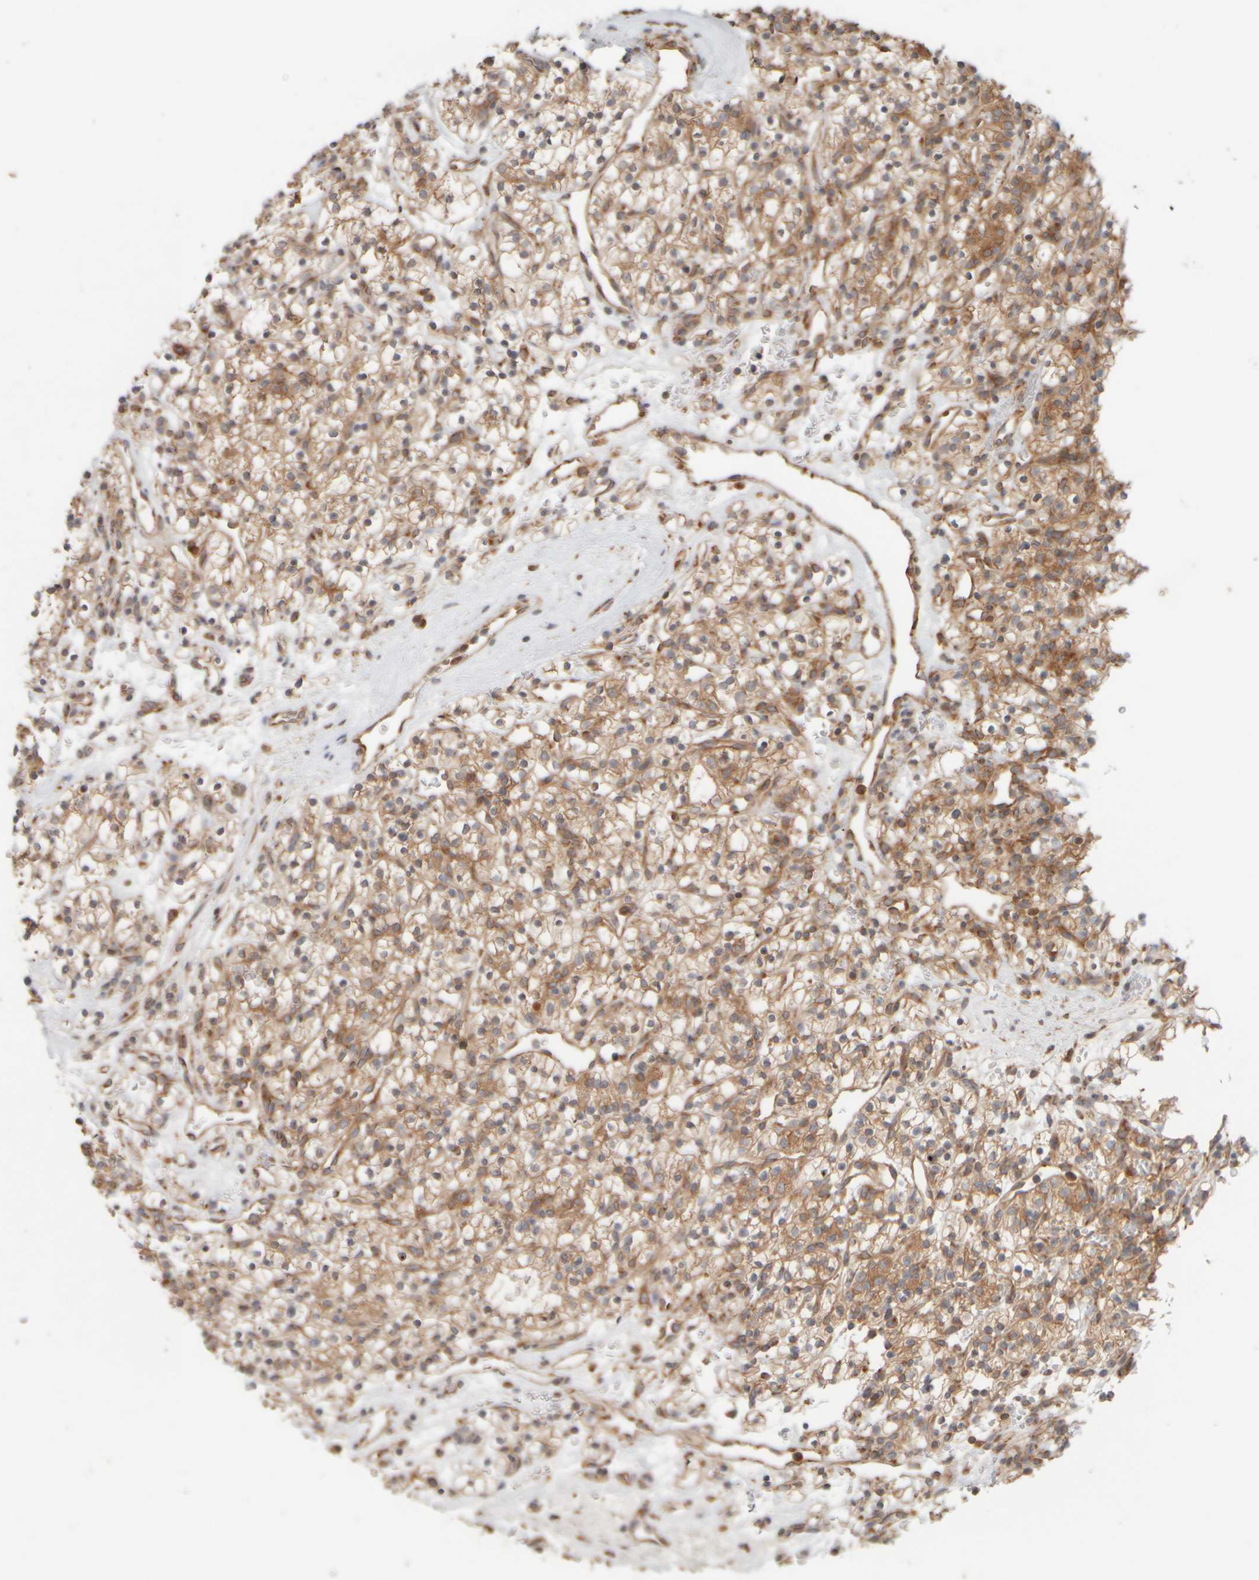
{"staining": {"intensity": "moderate", "quantity": ">75%", "location": "cytoplasmic/membranous"}, "tissue": "renal cancer", "cell_type": "Tumor cells", "image_type": "cancer", "snomed": [{"axis": "morphology", "description": "Adenocarcinoma, NOS"}, {"axis": "topography", "description": "Kidney"}], "caption": "Renal cancer (adenocarcinoma) was stained to show a protein in brown. There is medium levels of moderate cytoplasmic/membranous positivity in about >75% of tumor cells.", "gene": "EIF2B3", "patient": {"sex": "female", "age": 57}}